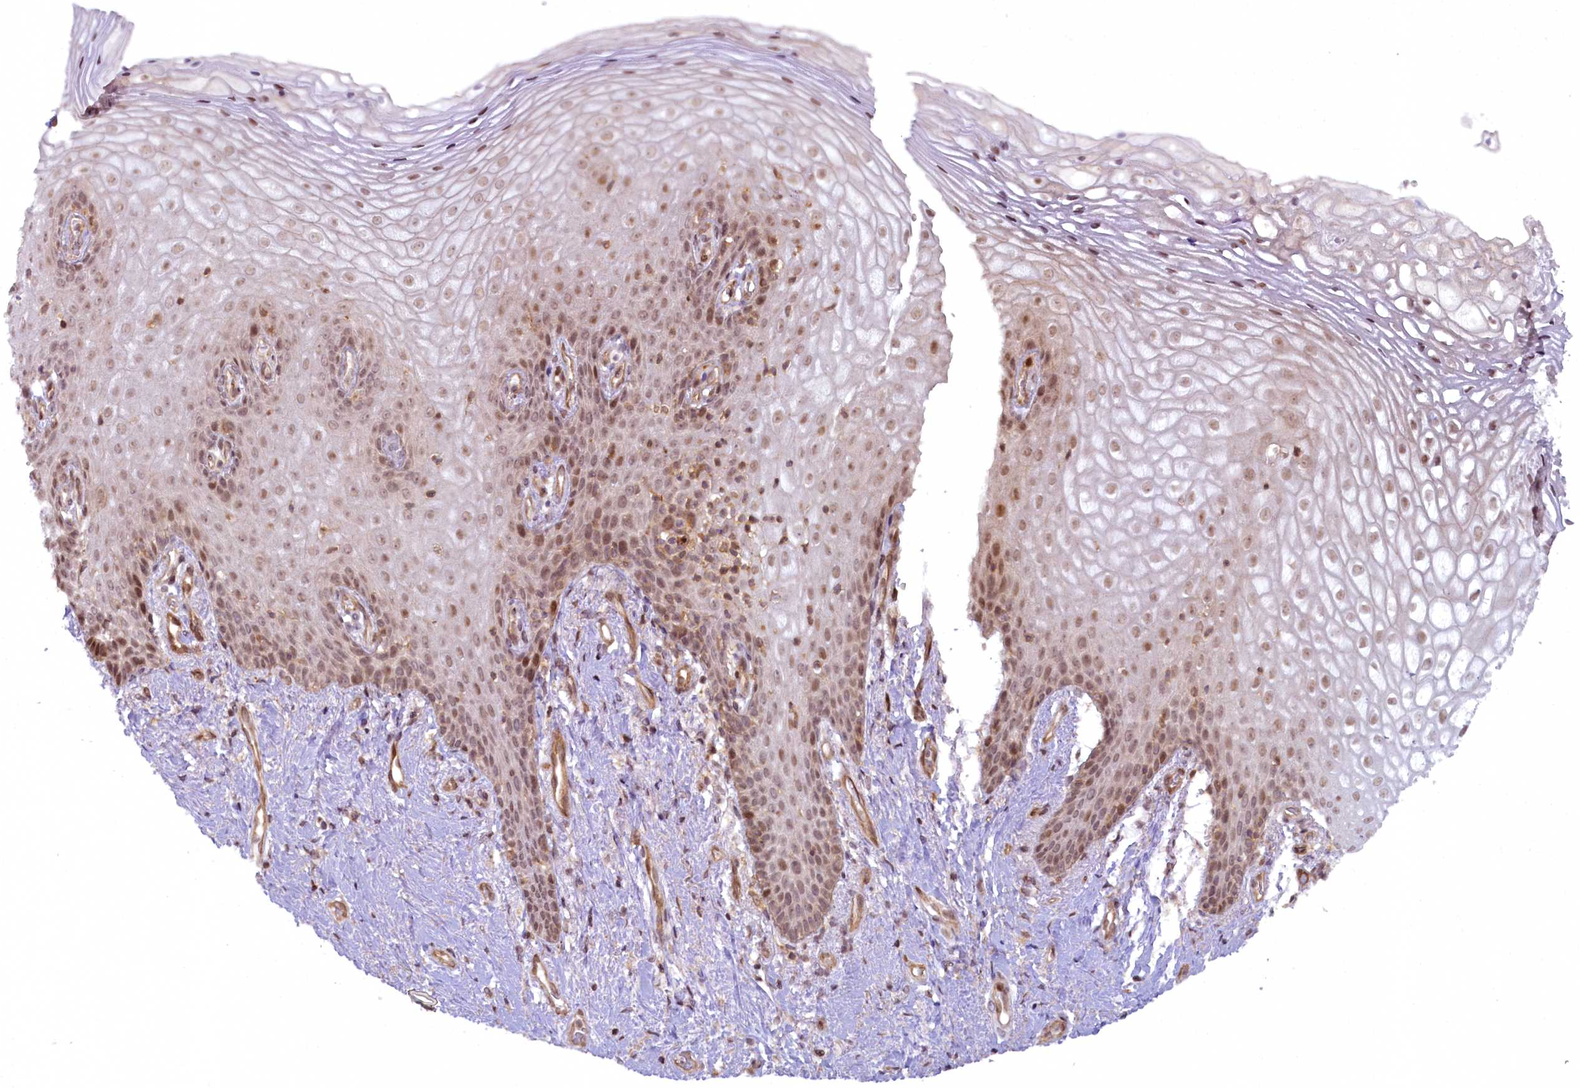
{"staining": {"intensity": "moderate", "quantity": ">75%", "location": "nuclear"}, "tissue": "vagina", "cell_type": "Squamous epithelial cells", "image_type": "normal", "snomed": [{"axis": "morphology", "description": "Normal tissue, NOS"}, {"axis": "topography", "description": "Vagina"}], "caption": "IHC photomicrograph of unremarkable vagina: vagina stained using immunohistochemistry shows medium levels of moderate protein expression localized specifically in the nuclear of squamous epithelial cells, appearing as a nuclear brown color.", "gene": "FCHO1", "patient": {"sex": "female", "age": 60}}